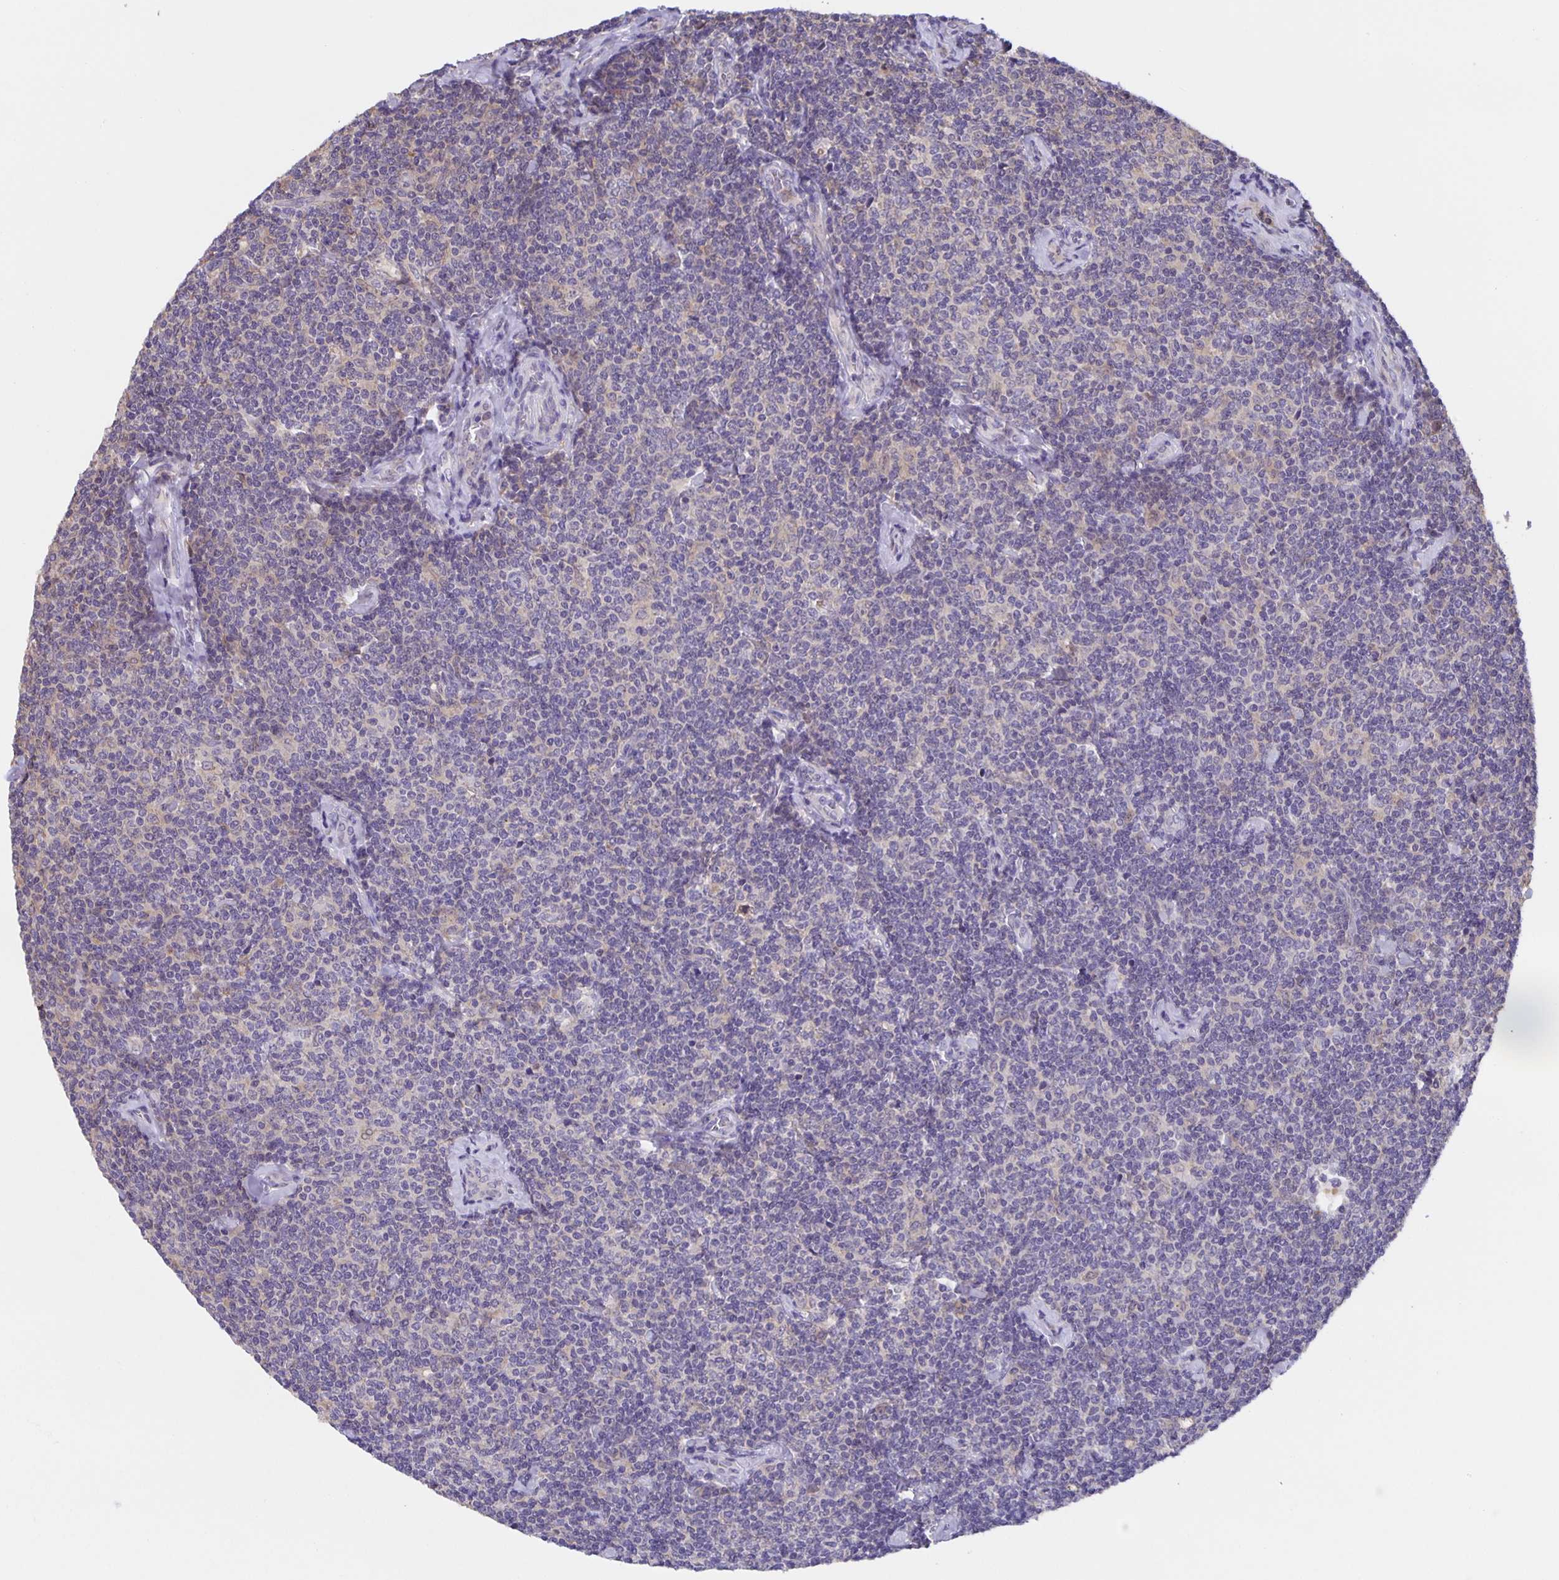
{"staining": {"intensity": "negative", "quantity": "none", "location": "none"}, "tissue": "lymphoma", "cell_type": "Tumor cells", "image_type": "cancer", "snomed": [{"axis": "morphology", "description": "Malignant lymphoma, non-Hodgkin's type, Low grade"}, {"axis": "topography", "description": "Lymph node"}], "caption": "There is no significant staining in tumor cells of lymphoma. The staining was performed using DAB to visualize the protein expression in brown, while the nuclei were stained in blue with hematoxylin (Magnification: 20x).", "gene": "MARCHF6", "patient": {"sex": "female", "age": 56}}